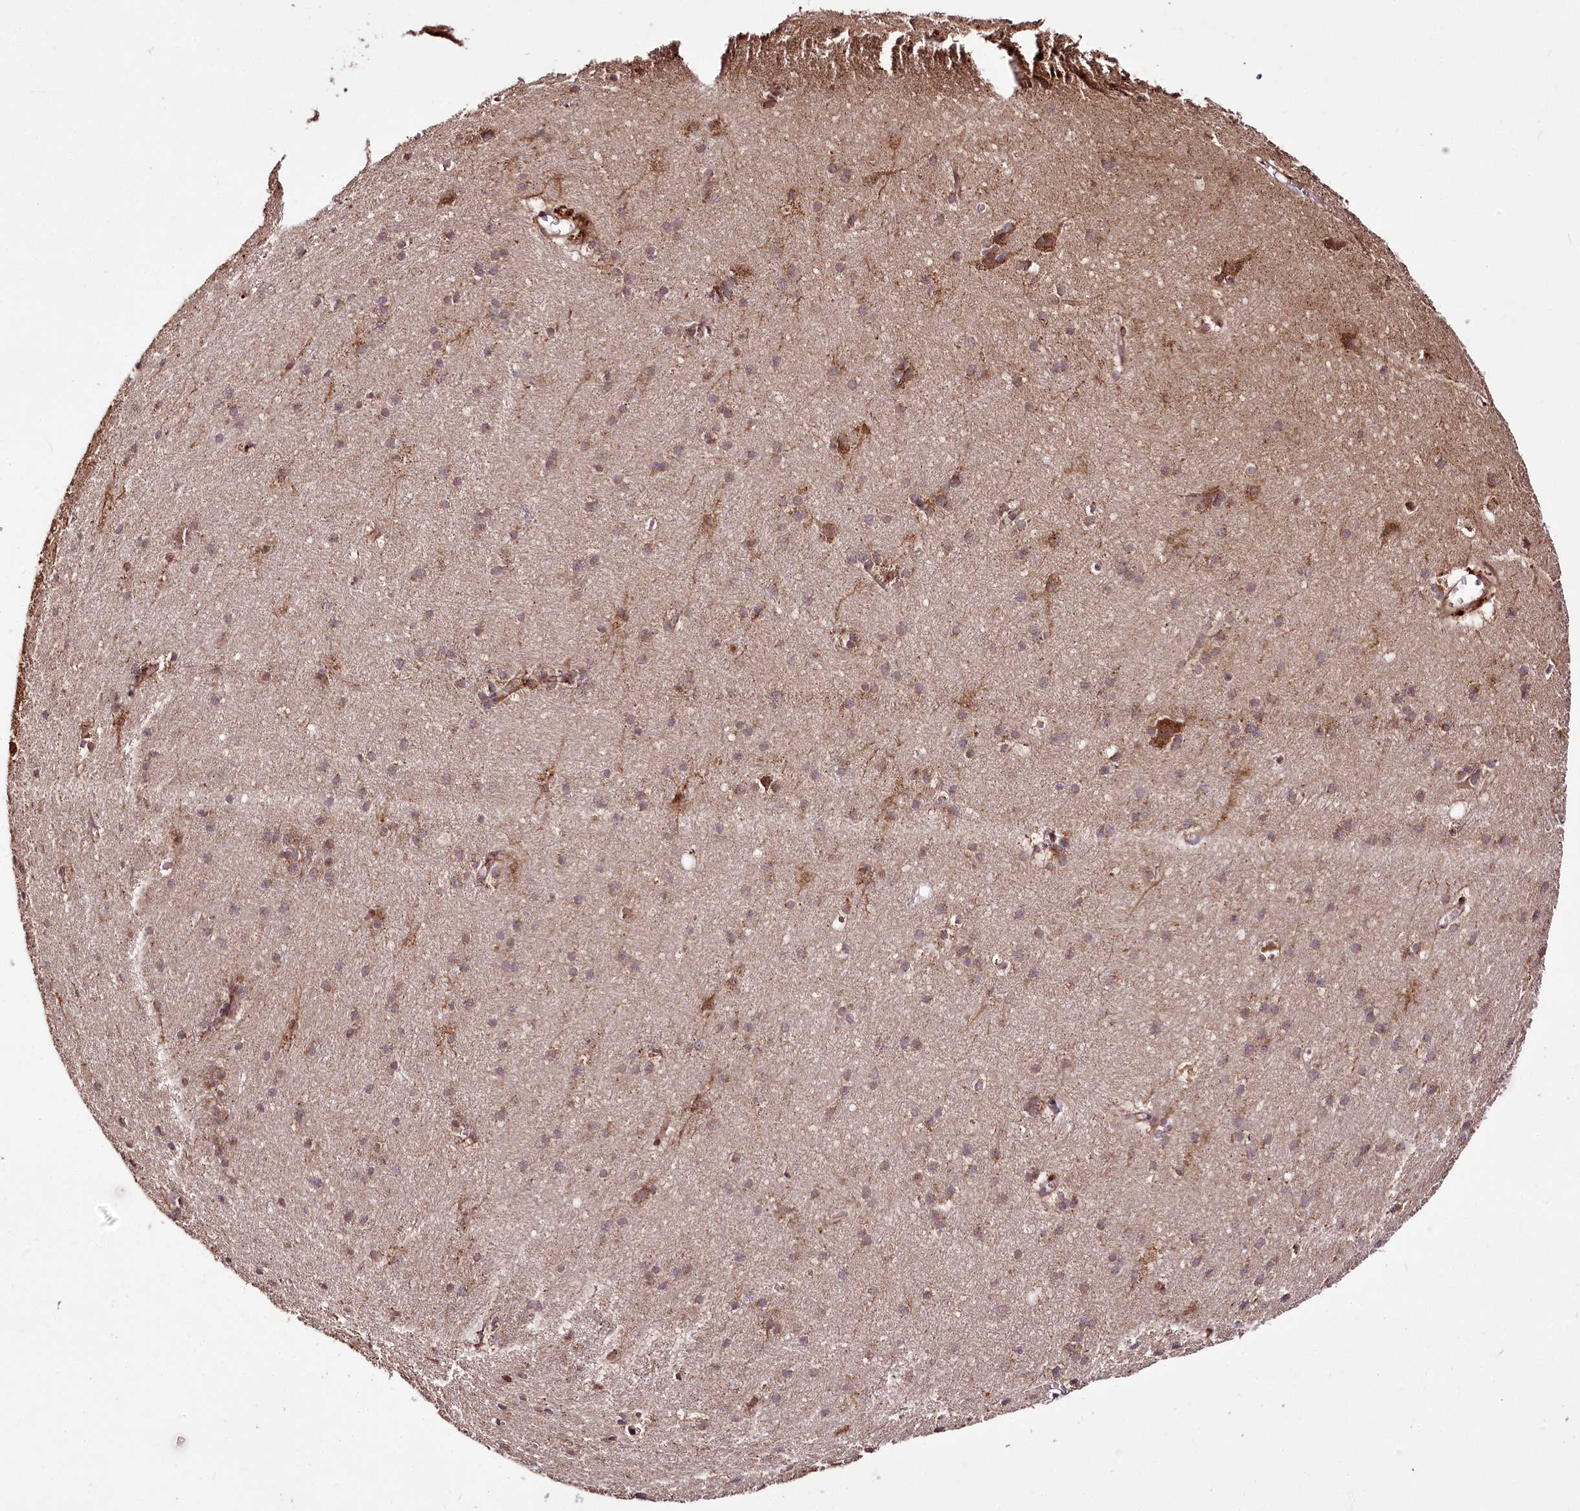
{"staining": {"intensity": "moderate", "quantity": ">75%", "location": "cytoplasmic/membranous"}, "tissue": "cerebral cortex", "cell_type": "Endothelial cells", "image_type": "normal", "snomed": [{"axis": "morphology", "description": "Normal tissue, NOS"}, {"axis": "topography", "description": "Cerebral cortex"}], "caption": "Immunohistochemistry (IHC) staining of unremarkable cerebral cortex, which reveals medium levels of moderate cytoplasmic/membranous positivity in approximately >75% of endothelial cells indicating moderate cytoplasmic/membranous protein staining. The staining was performed using DAB (brown) for protein detection and nuclei were counterstained in hematoxylin (blue).", "gene": "RAB7A", "patient": {"sex": "male", "age": 54}}